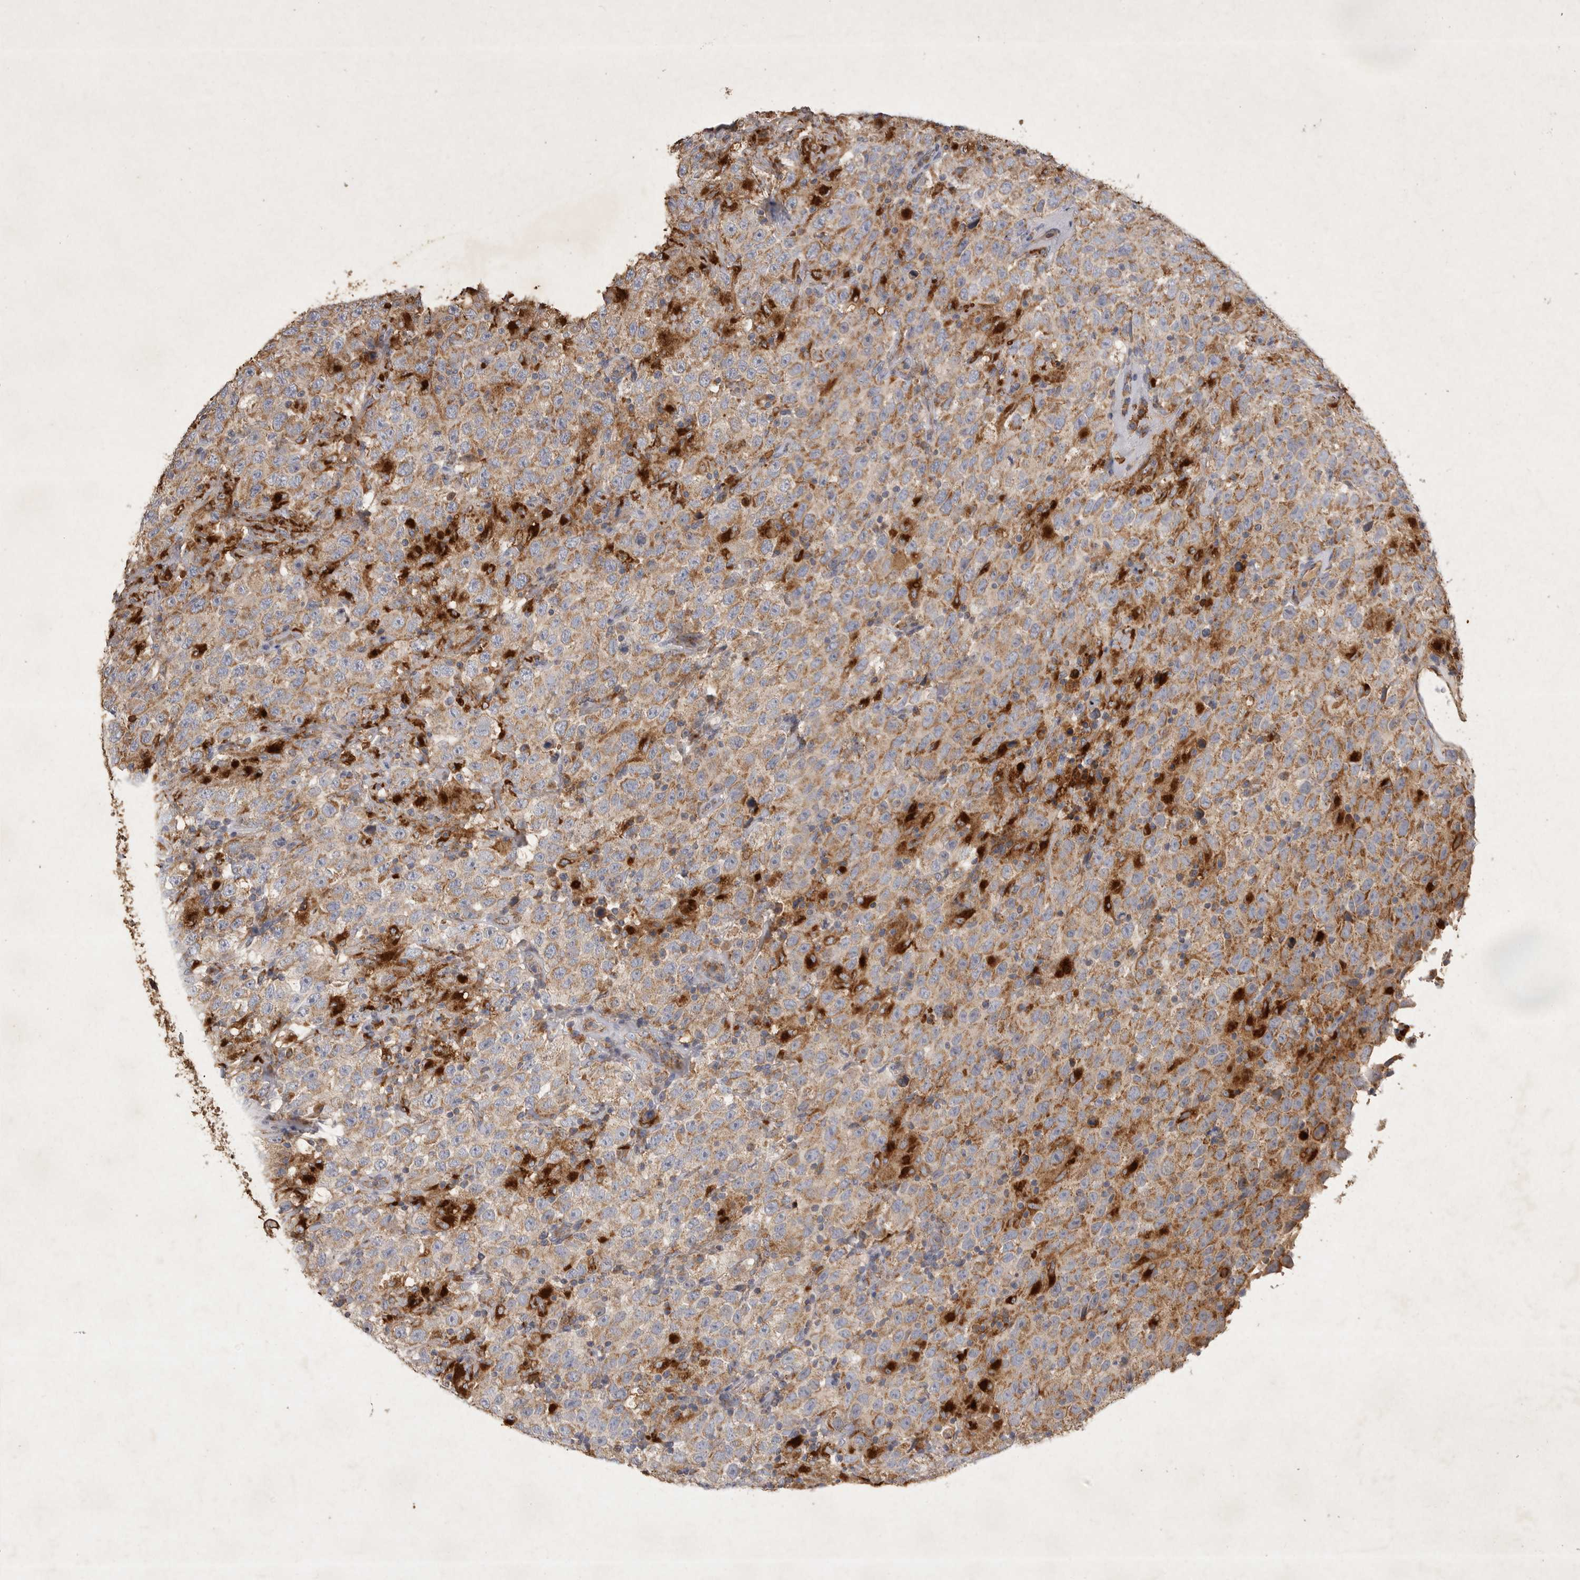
{"staining": {"intensity": "moderate", "quantity": ">75%", "location": "cytoplasmic/membranous"}, "tissue": "testis cancer", "cell_type": "Tumor cells", "image_type": "cancer", "snomed": [{"axis": "morphology", "description": "Seminoma, NOS"}, {"axis": "topography", "description": "Testis"}], "caption": "Testis cancer (seminoma) was stained to show a protein in brown. There is medium levels of moderate cytoplasmic/membranous staining in approximately >75% of tumor cells. (DAB (3,3'-diaminobenzidine) IHC with brightfield microscopy, high magnification).", "gene": "MRPL41", "patient": {"sex": "male", "age": 41}}